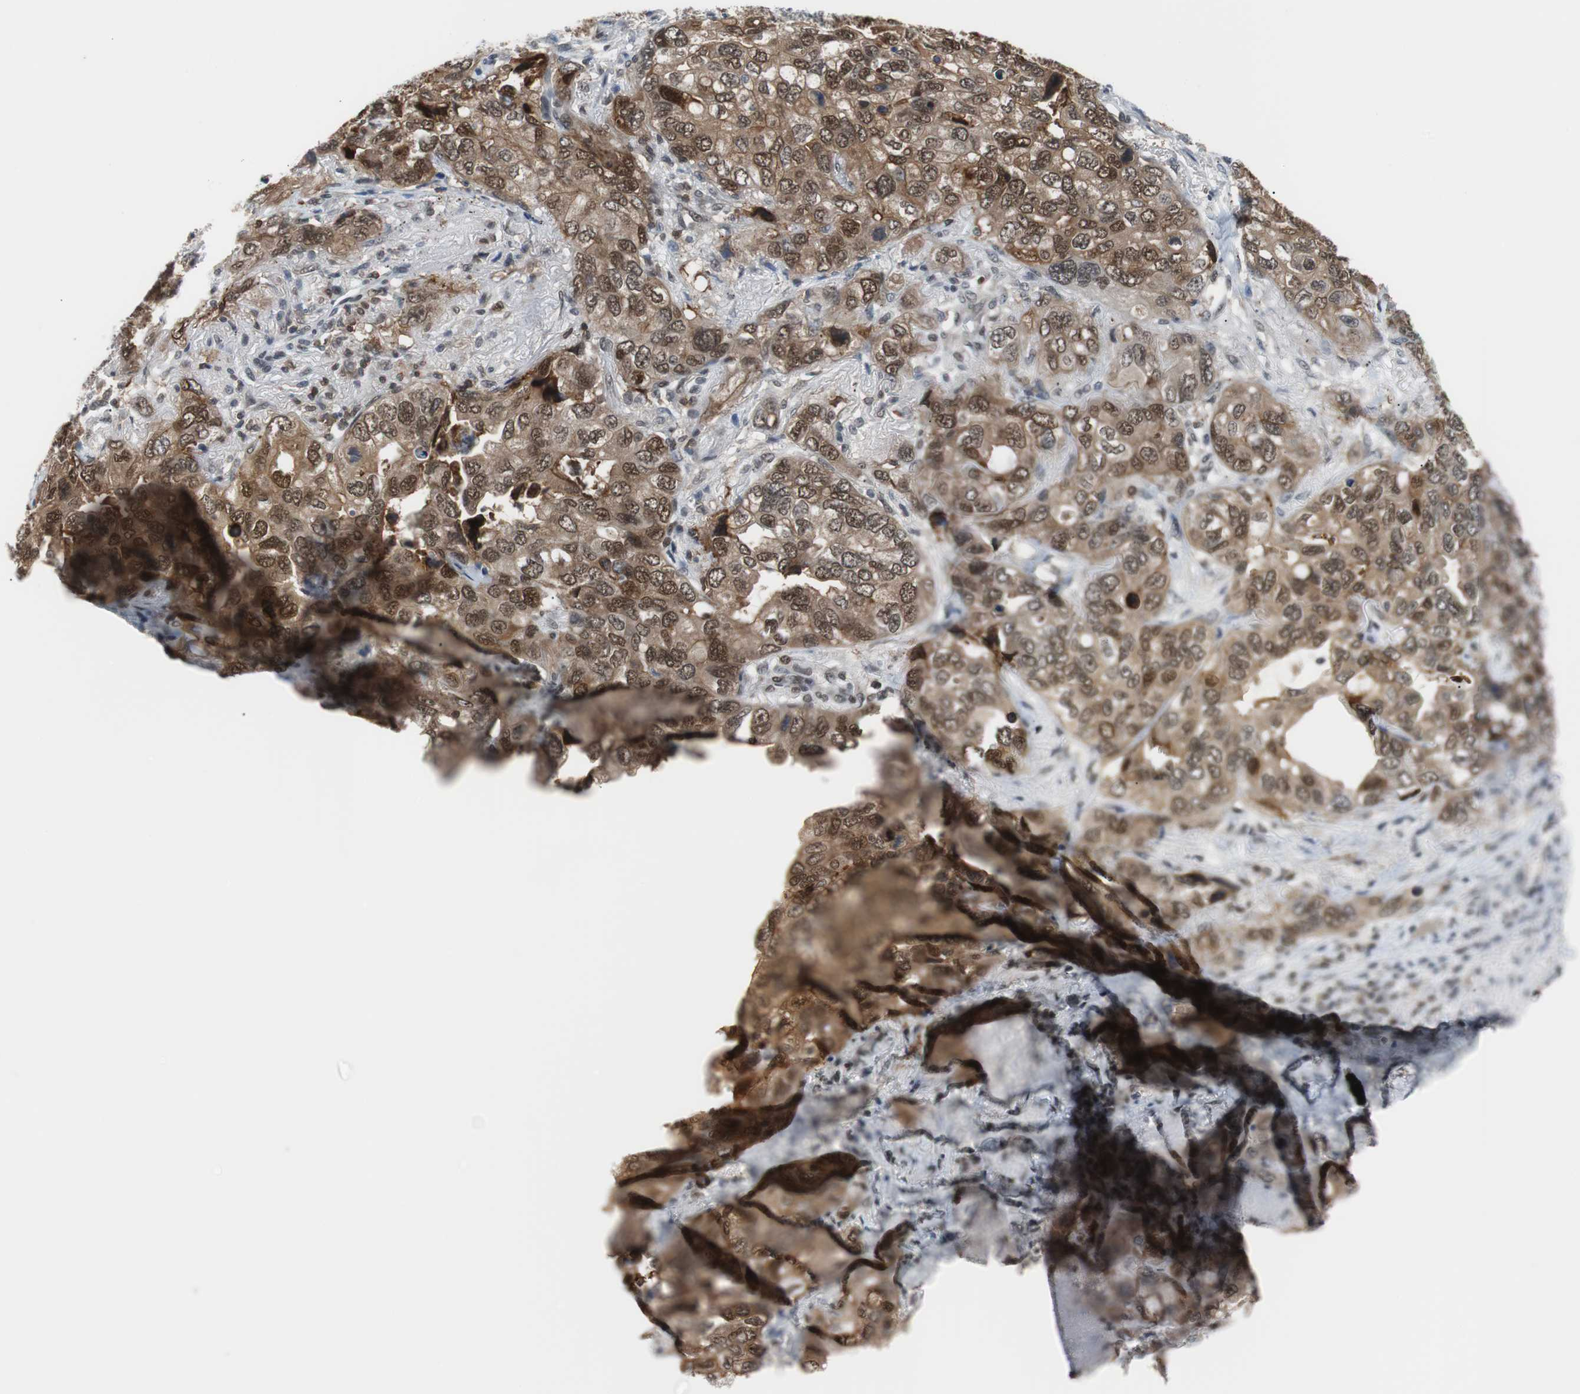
{"staining": {"intensity": "strong", "quantity": ">75%", "location": "cytoplasmic/membranous,nuclear"}, "tissue": "lung cancer", "cell_type": "Tumor cells", "image_type": "cancer", "snomed": [{"axis": "morphology", "description": "Squamous cell carcinoma, NOS"}, {"axis": "topography", "description": "Lung"}], "caption": "Squamous cell carcinoma (lung) was stained to show a protein in brown. There is high levels of strong cytoplasmic/membranous and nuclear staining in about >75% of tumor cells.", "gene": "SIRT1", "patient": {"sex": "female", "age": 73}}